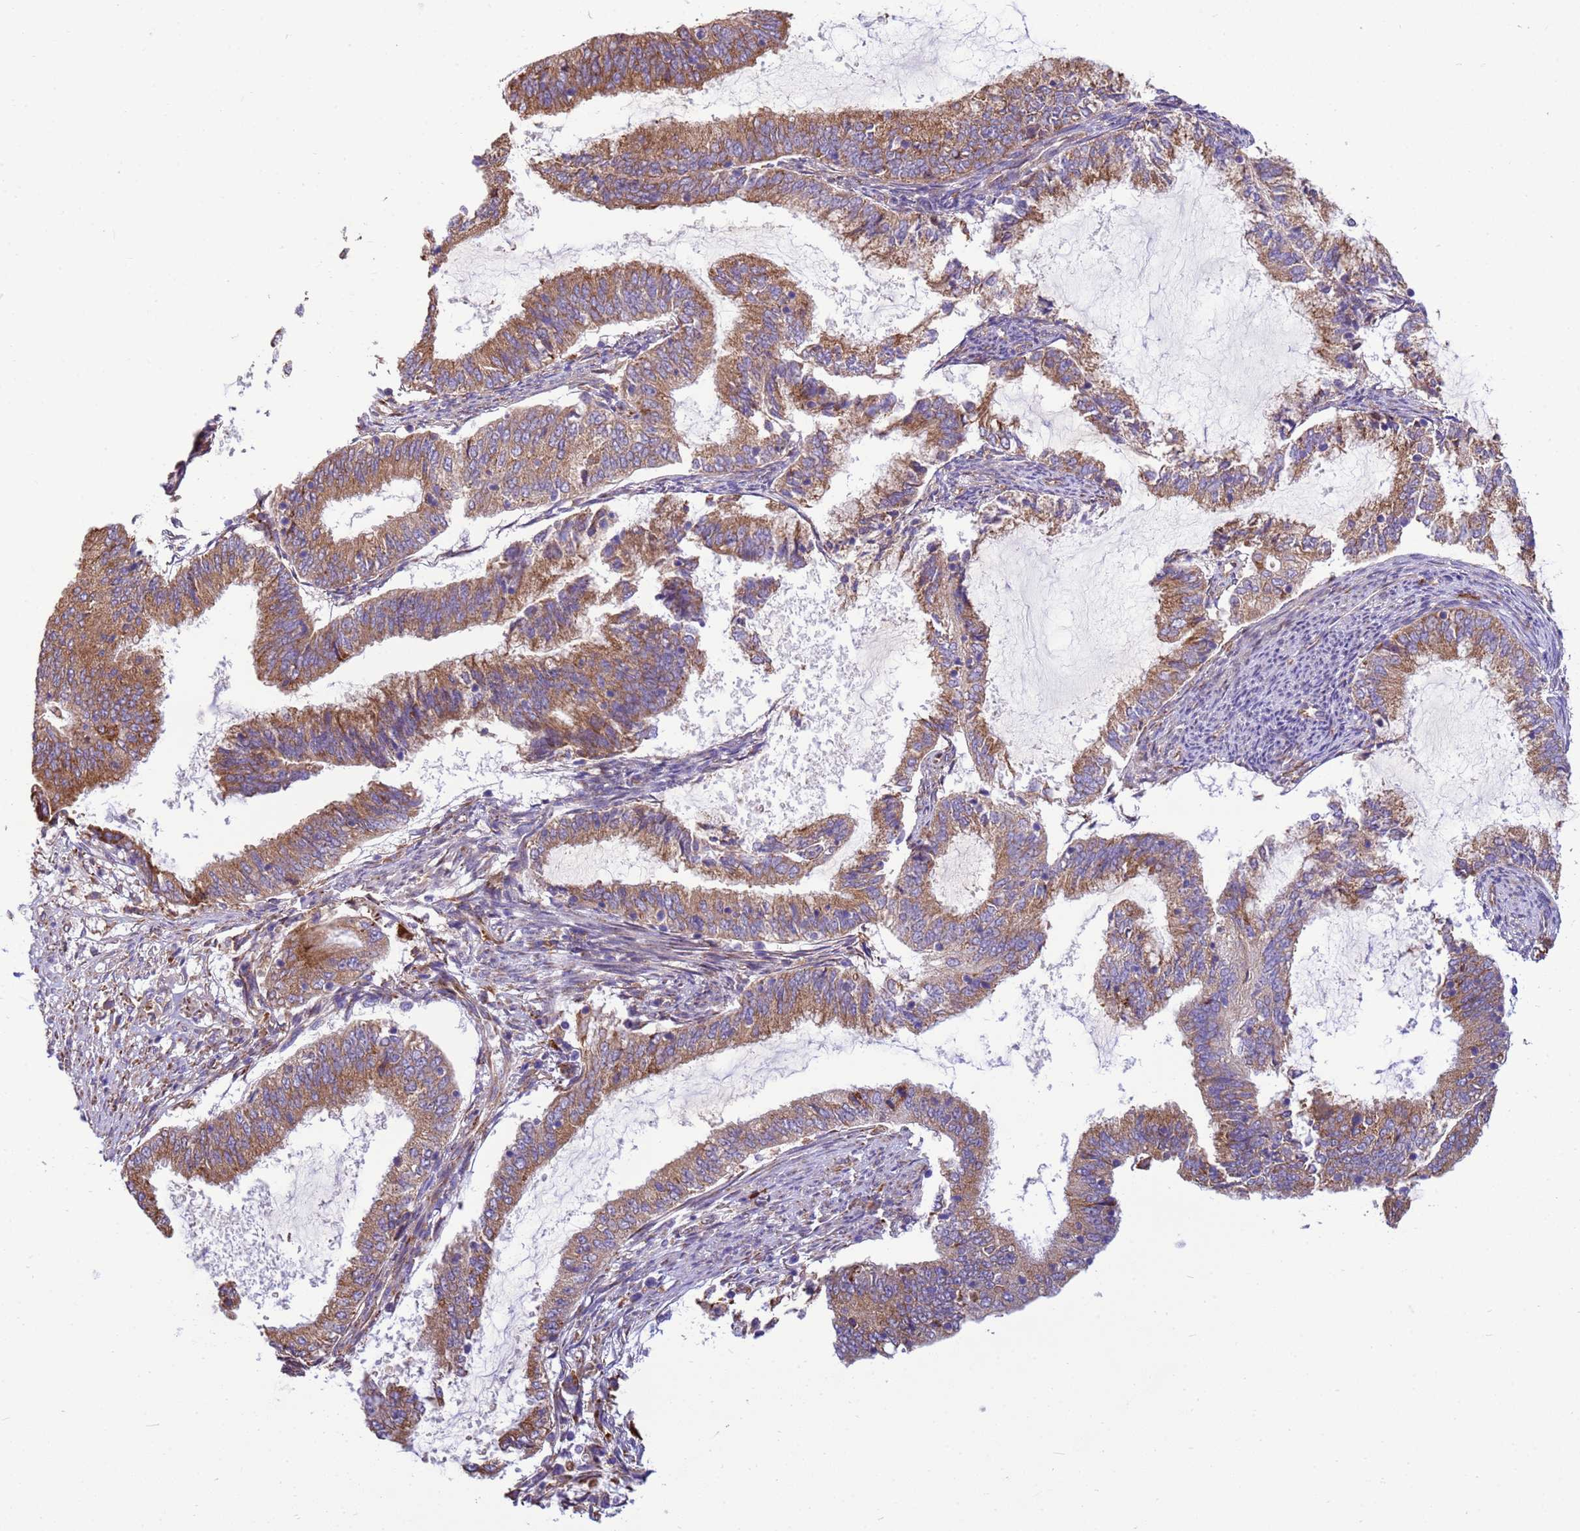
{"staining": {"intensity": "moderate", "quantity": ">75%", "location": "cytoplasmic/membranous"}, "tissue": "endometrial cancer", "cell_type": "Tumor cells", "image_type": "cancer", "snomed": [{"axis": "morphology", "description": "Adenocarcinoma, NOS"}, {"axis": "topography", "description": "Endometrium"}], "caption": "Protein expression by immunohistochemistry (IHC) displays moderate cytoplasmic/membranous staining in about >75% of tumor cells in endometrial cancer.", "gene": "THAP5", "patient": {"sex": "female", "age": 51}}